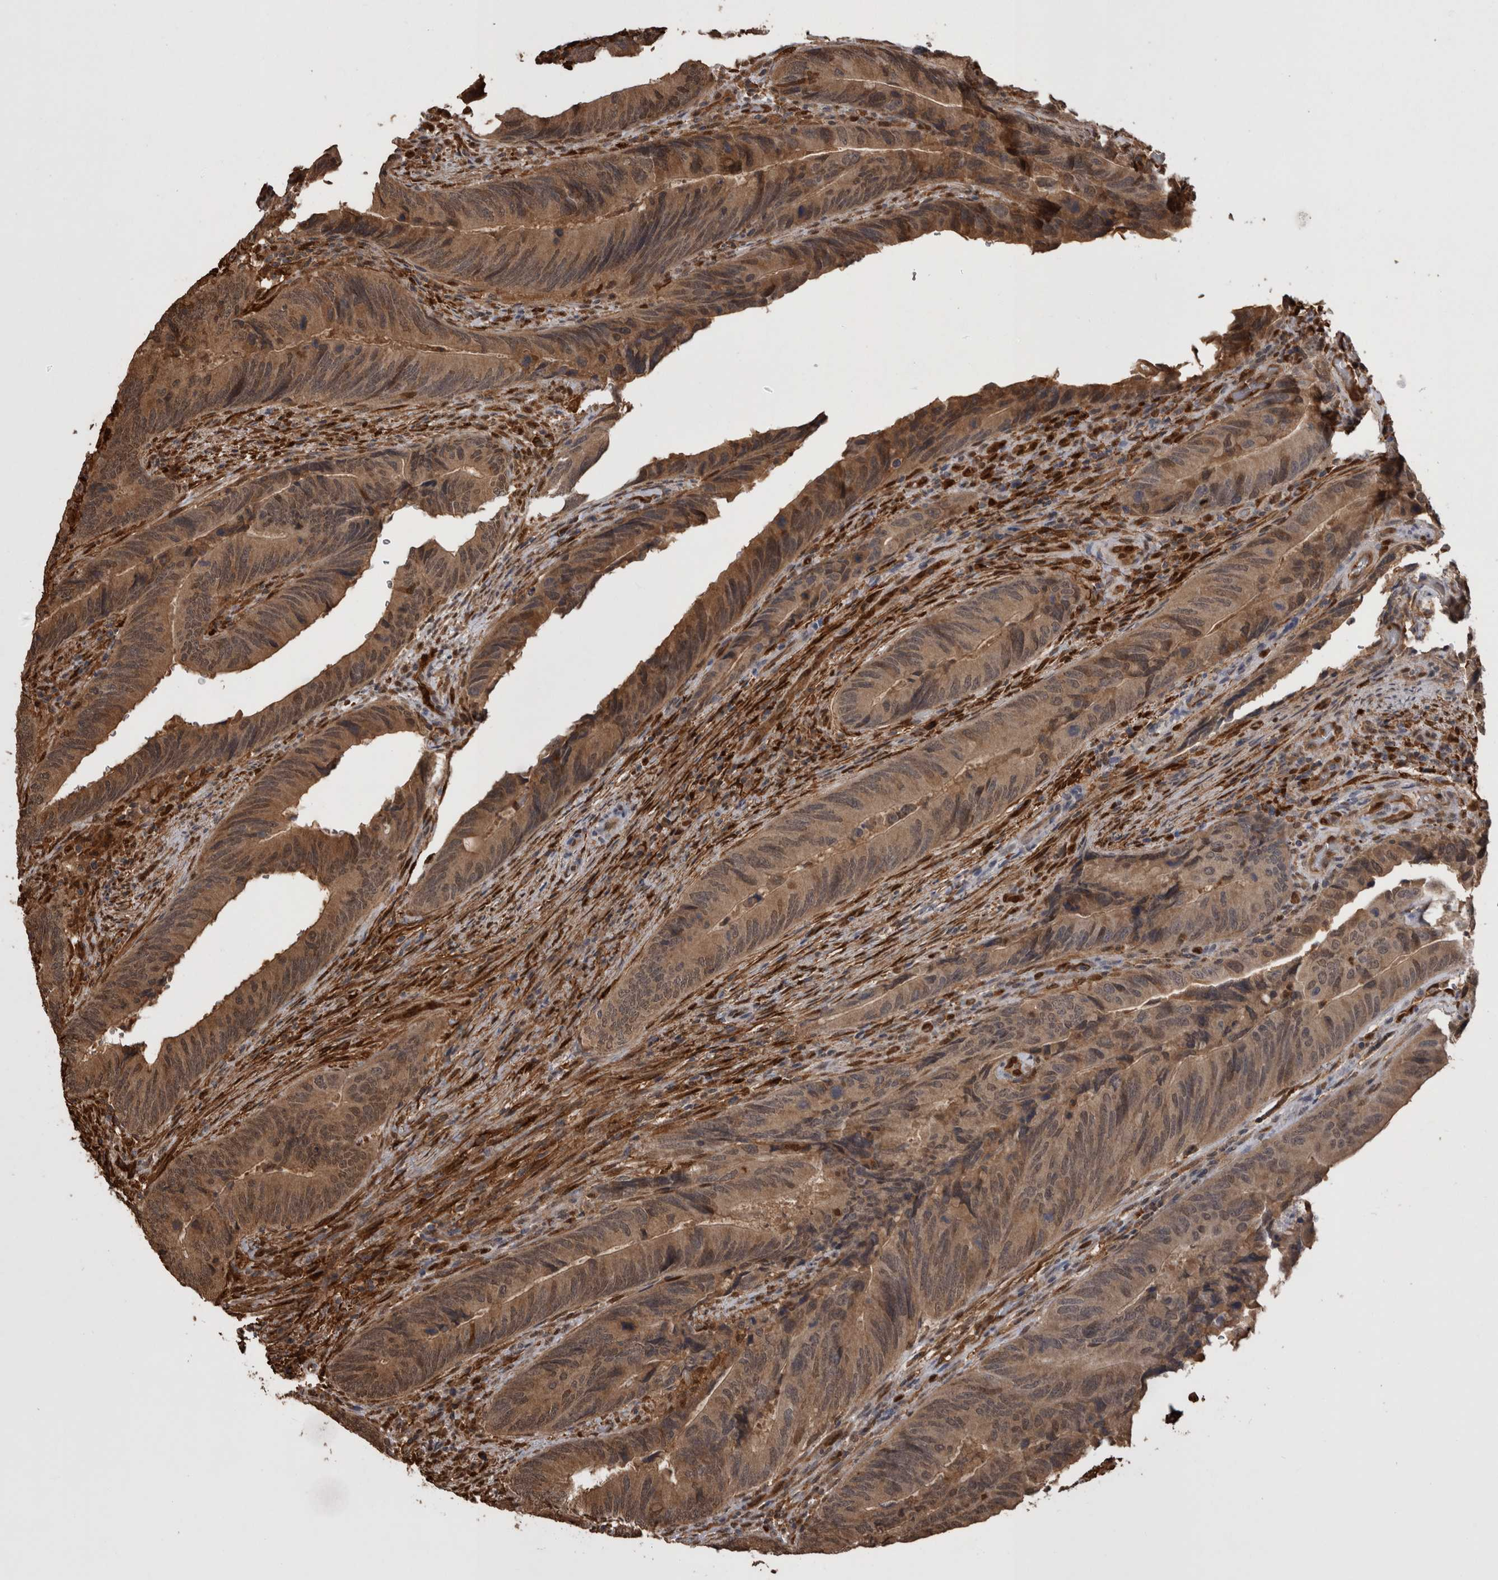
{"staining": {"intensity": "moderate", "quantity": ">75%", "location": "cytoplasmic/membranous"}, "tissue": "colorectal cancer", "cell_type": "Tumor cells", "image_type": "cancer", "snomed": [{"axis": "morphology", "description": "Normal tissue, NOS"}, {"axis": "morphology", "description": "Adenocarcinoma, NOS"}, {"axis": "topography", "description": "Colon"}], "caption": "DAB (3,3'-diaminobenzidine) immunohistochemical staining of human adenocarcinoma (colorectal) demonstrates moderate cytoplasmic/membranous protein staining in approximately >75% of tumor cells.", "gene": "LXN", "patient": {"sex": "male", "age": 56}}